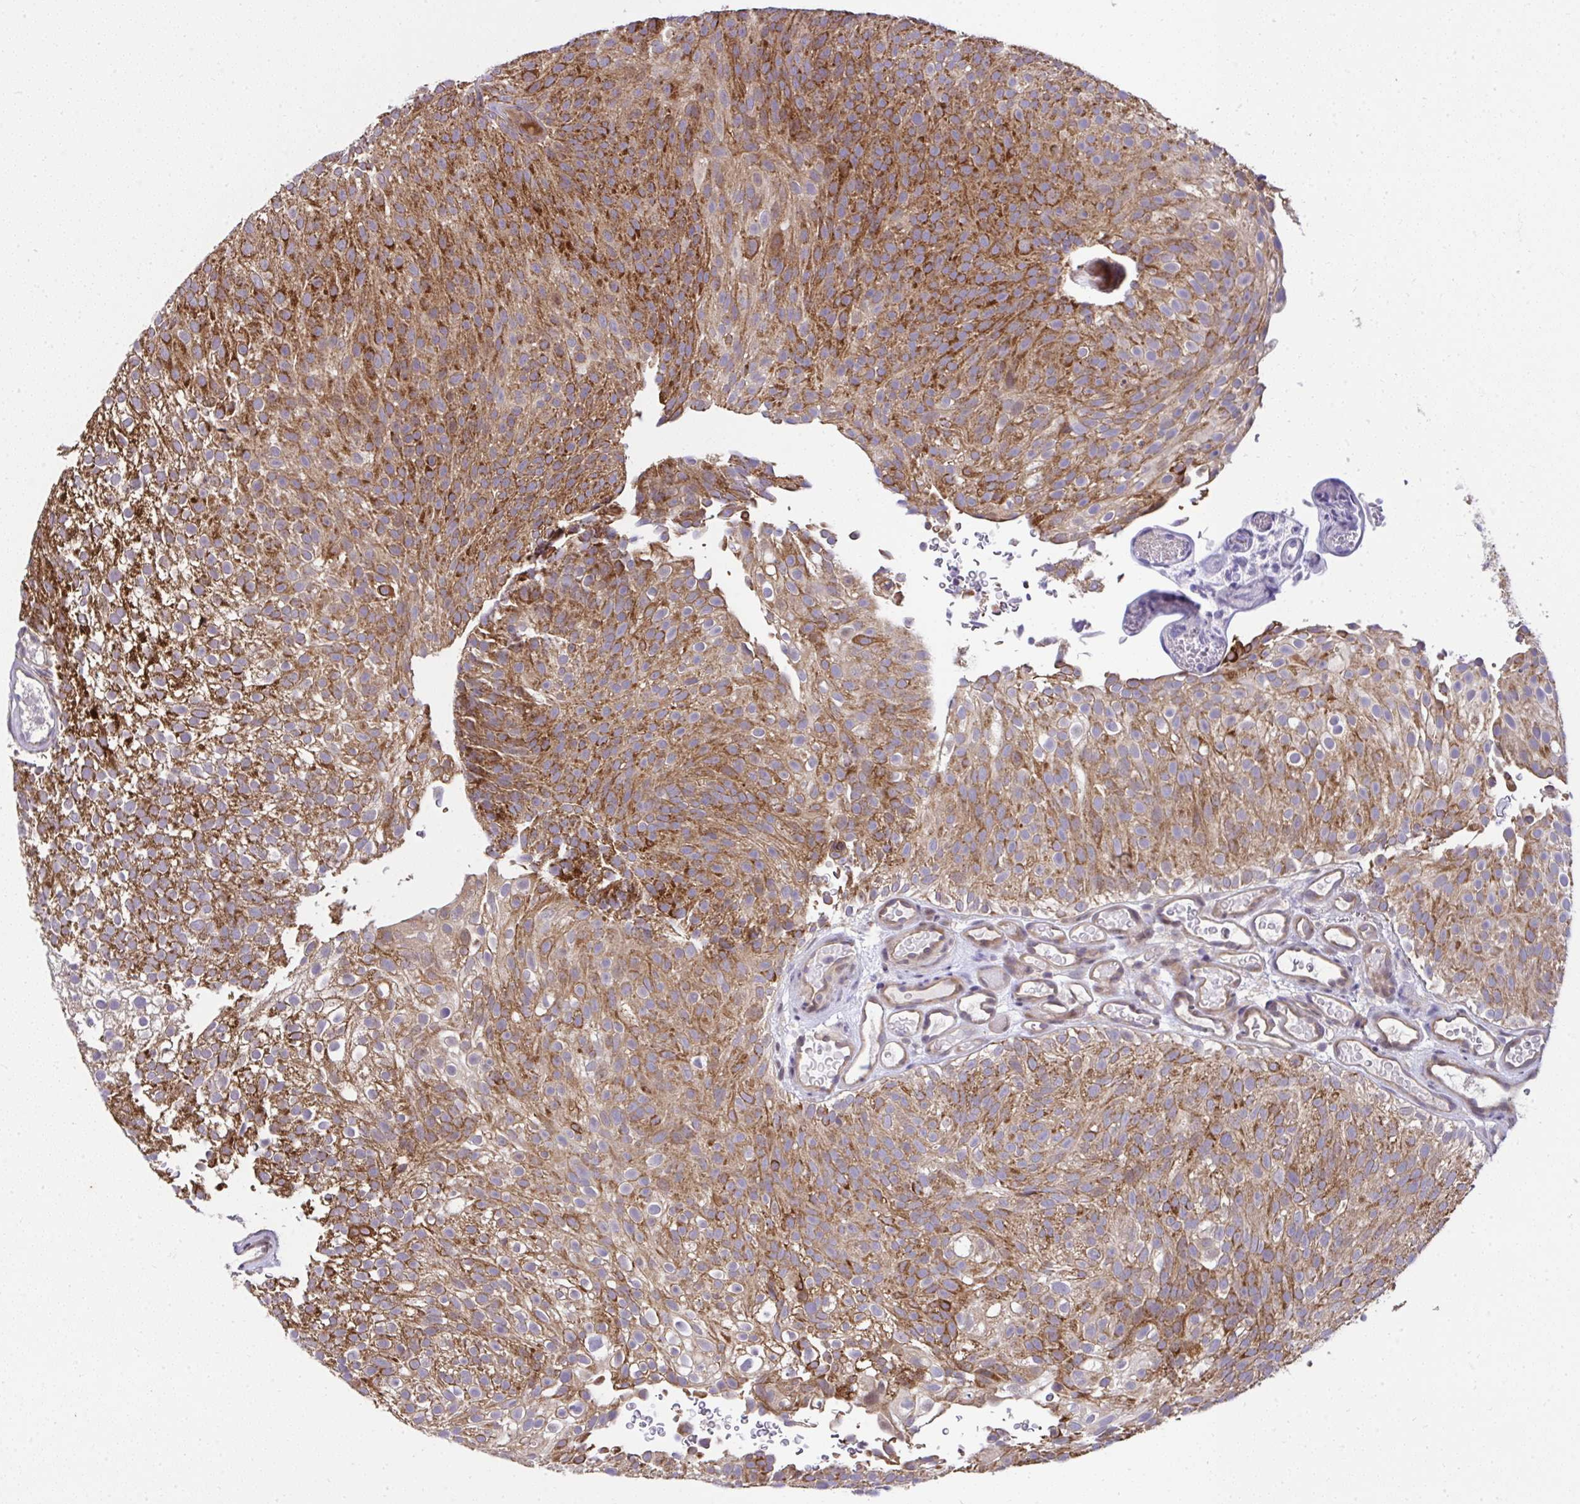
{"staining": {"intensity": "strong", "quantity": ">75%", "location": "cytoplasmic/membranous"}, "tissue": "urothelial cancer", "cell_type": "Tumor cells", "image_type": "cancer", "snomed": [{"axis": "morphology", "description": "Urothelial carcinoma, Low grade"}, {"axis": "topography", "description": "Urinary bladder"}], "caption": "IHC (DAB (3,3'-diaminobenzidine)) staining of urothelial carcinoma (low-grade) demonstrates strong cytoplasmic/membranous protein expression in about >75% of tumor cells. (Stains: DAB in brown, nuclei in blue, Microscopy: brightfield microscopy at high magnification).", "gene": "RDH14", "patient": {"sex": "male", "age": 78}}